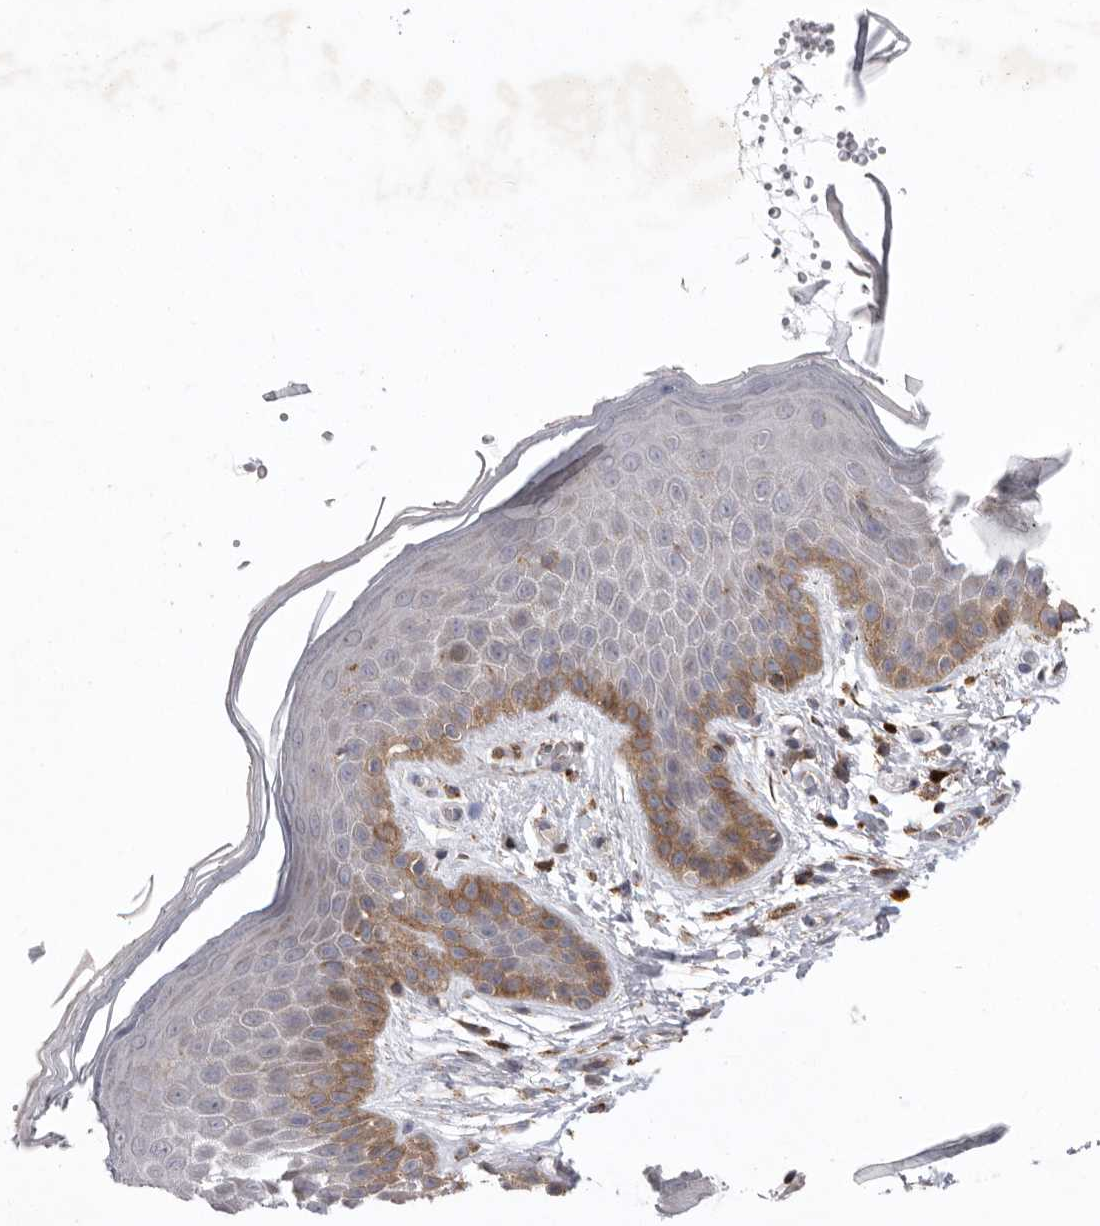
{"staining": {"intensity": "moderate", "quantity": "25%-75%", "location": "cytoplasmic/membranous"}, "tissue": "skin", "cell_type": "Epidermal cells", "image_type": "normal", "snomed": [{"axis": "morphology", "description": "Normal tissue, NOS"}, {"axis": "topography", "description": "Anal"}], "caption": "Moderate cytoplasmic/membranous protein staining is appreciated in approximately 25%-75% of epidermal cells in skin.", "gene": "MPZL1", "patient": {"sex": "male", "age": 74}}